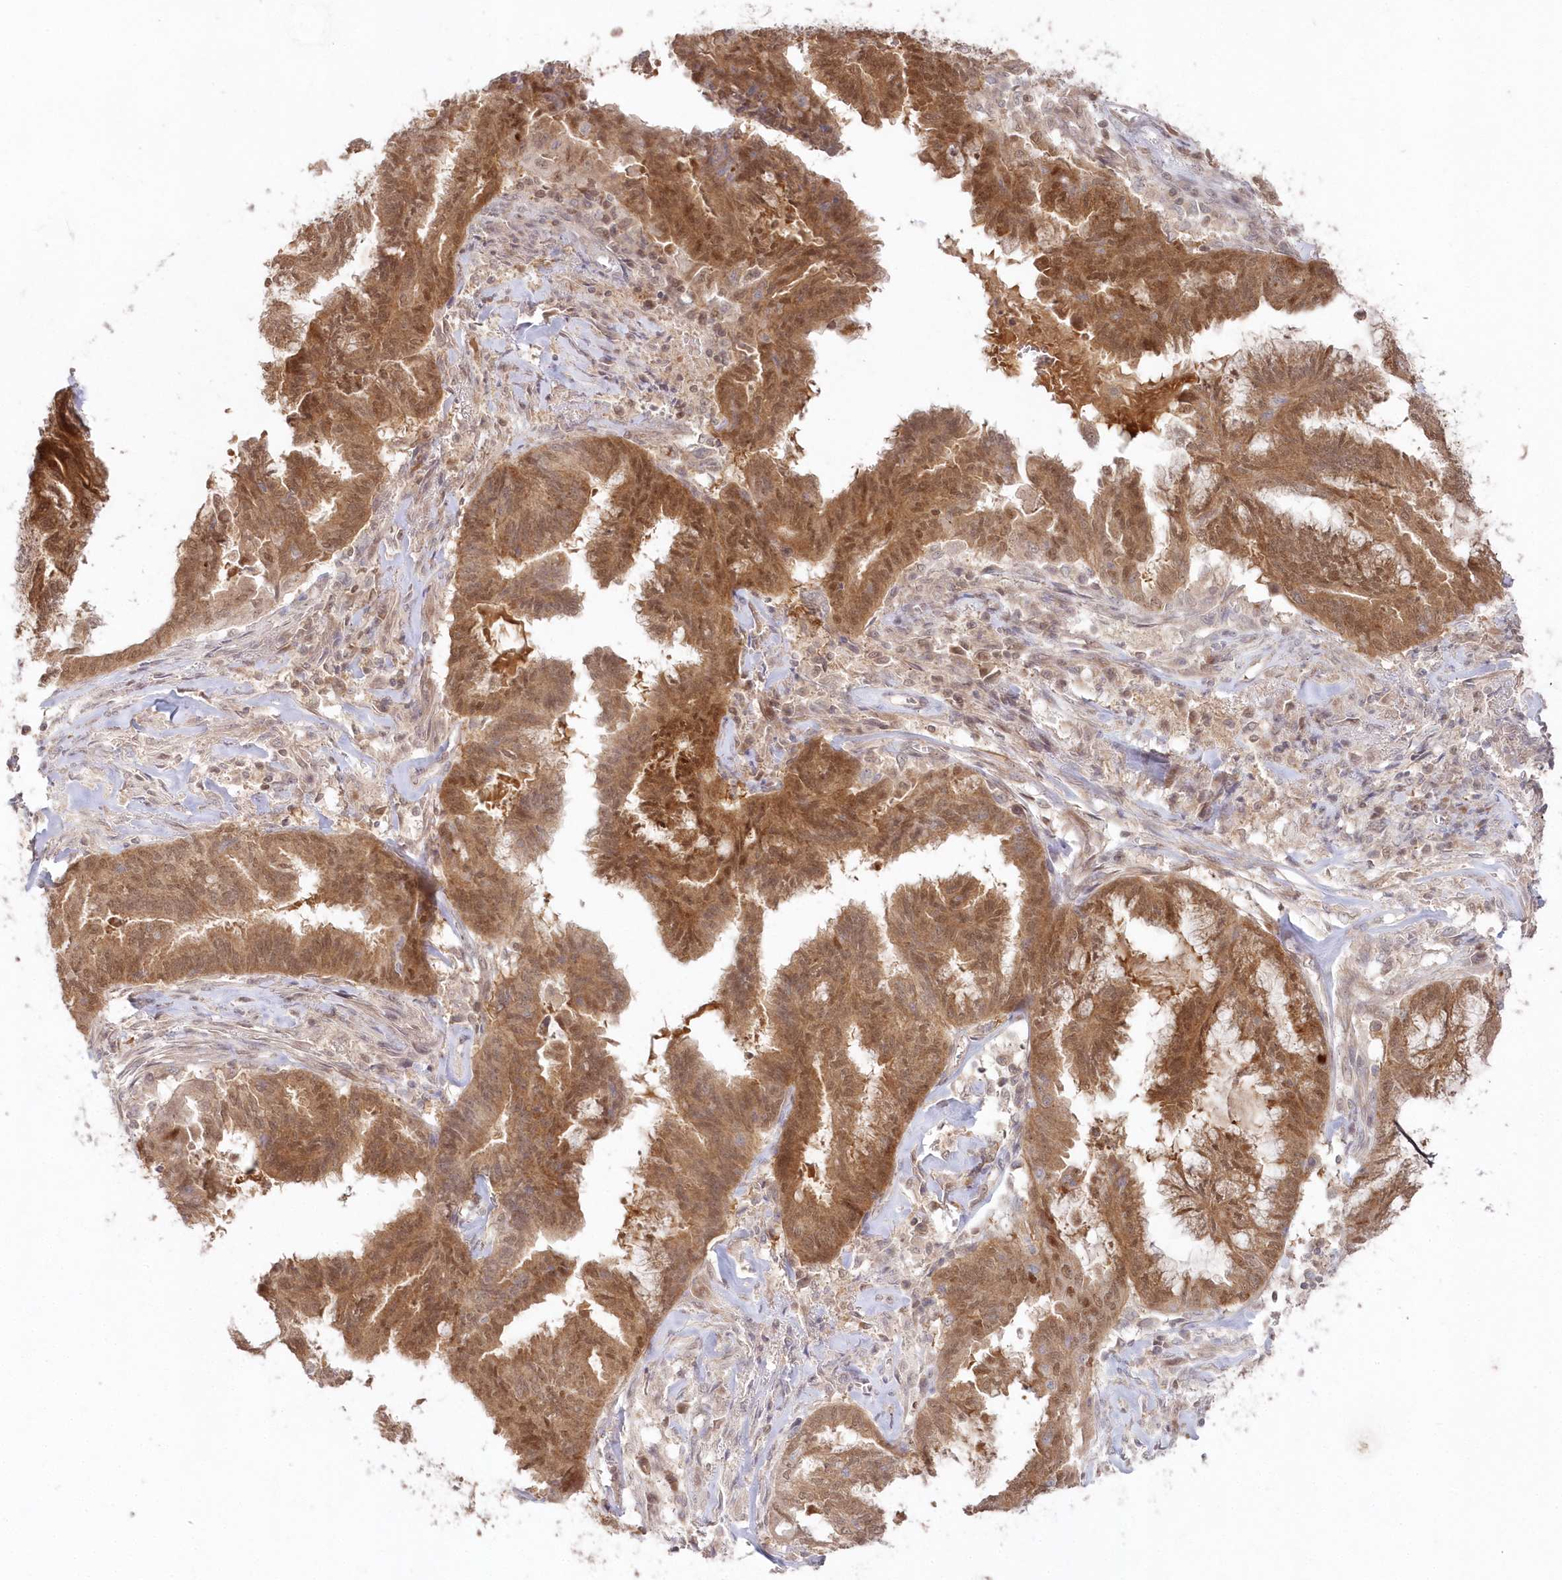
{"staining": {"intensity": "moderate", "quantity": ">75%", "location": "cytoplasmic/membranous,nuclear"}, "tissue": "endometrial cancer", "cell_type": "Tumor cells", "image_type": "cancer", "snomed": [{"axis": "morphology", "description": "Adenocarcinoma, NOS"}, {"axis": "topography", "description": "Endometrium"}], "caption": "Immunohistochemical staining of human endometrial cancer exhibits moderate cytoplasmic/membranous and nuclear protein staining in about >75% of tumor cells.", "gene": "ASCC1", "patient": {"sex": "female", "age": 86}}